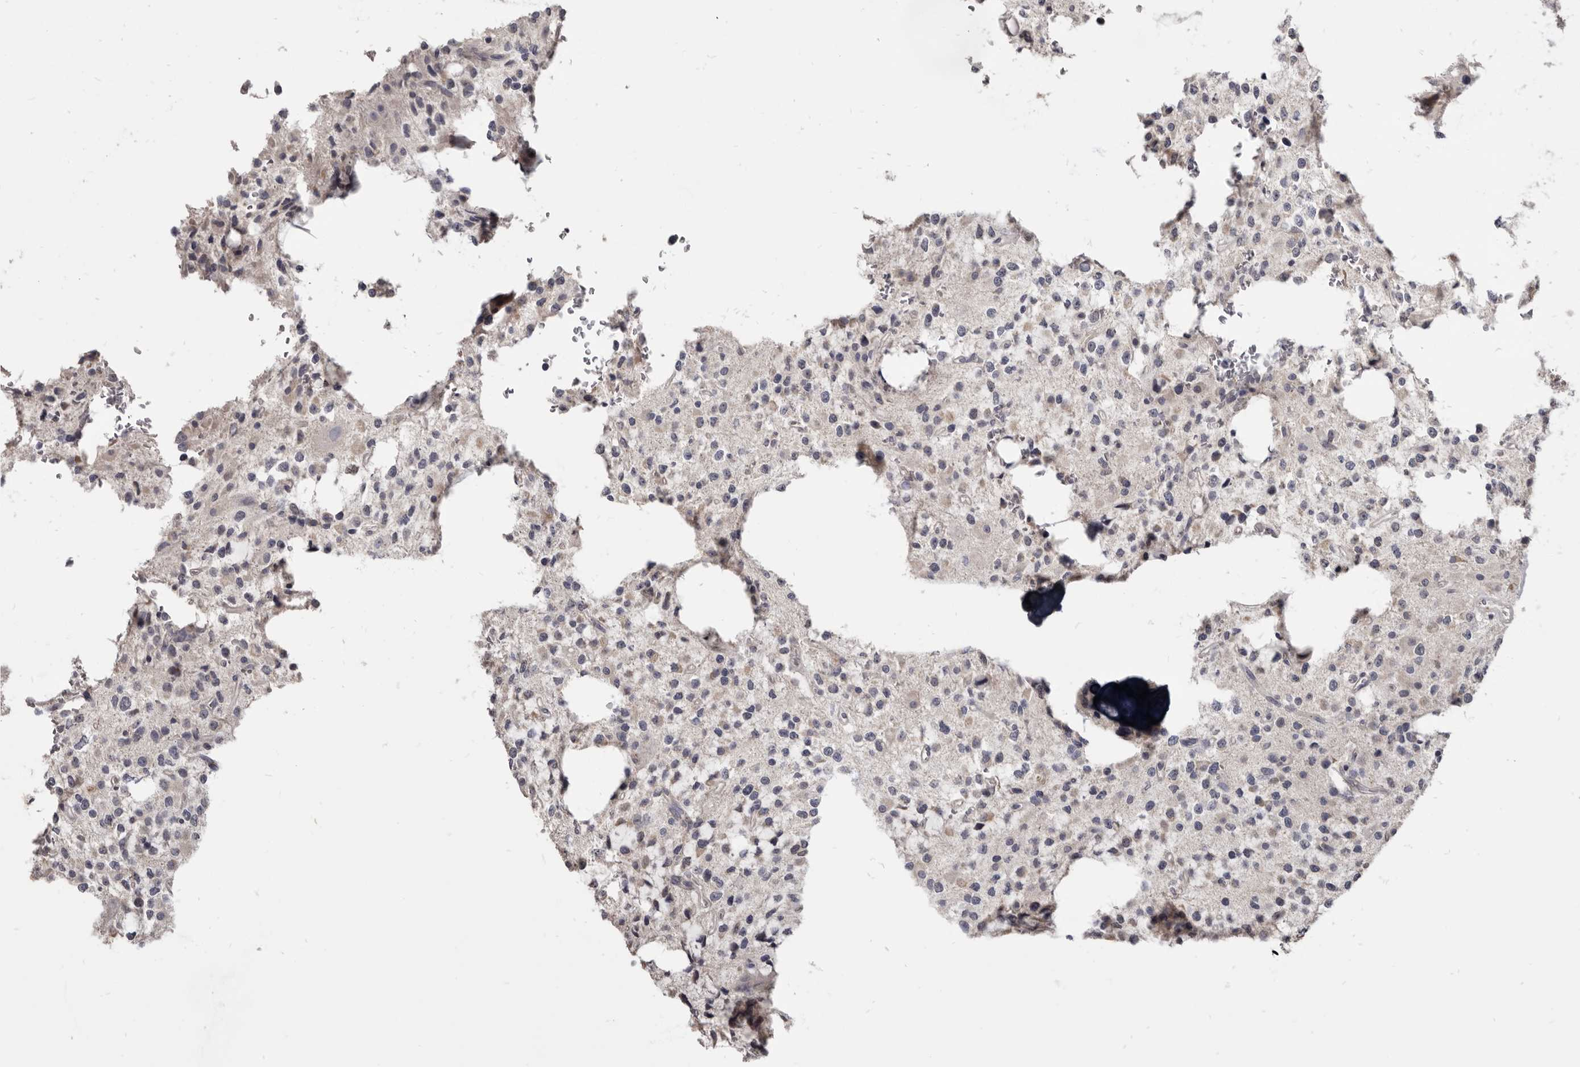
{"staining": {"intensity": "negative", "quantity": "none", "location": "none"}, "tissue": "glioma", "cell_type": "Tumor cells", "image_type": "cancer", "snomed": [{"axis": "morphology", "description": "Glioma, malignant, High grade"}, {"axis": "topography", "description": "Brain"}], "caption": "High power microscopy photomicrograph of an immunohistochemistry photomicrograph of malignant glioma (high-grade), revealing no significant positivity in tumor cells.", "gene": "CGN", "patient": {"sex": "female", "age": 62}}